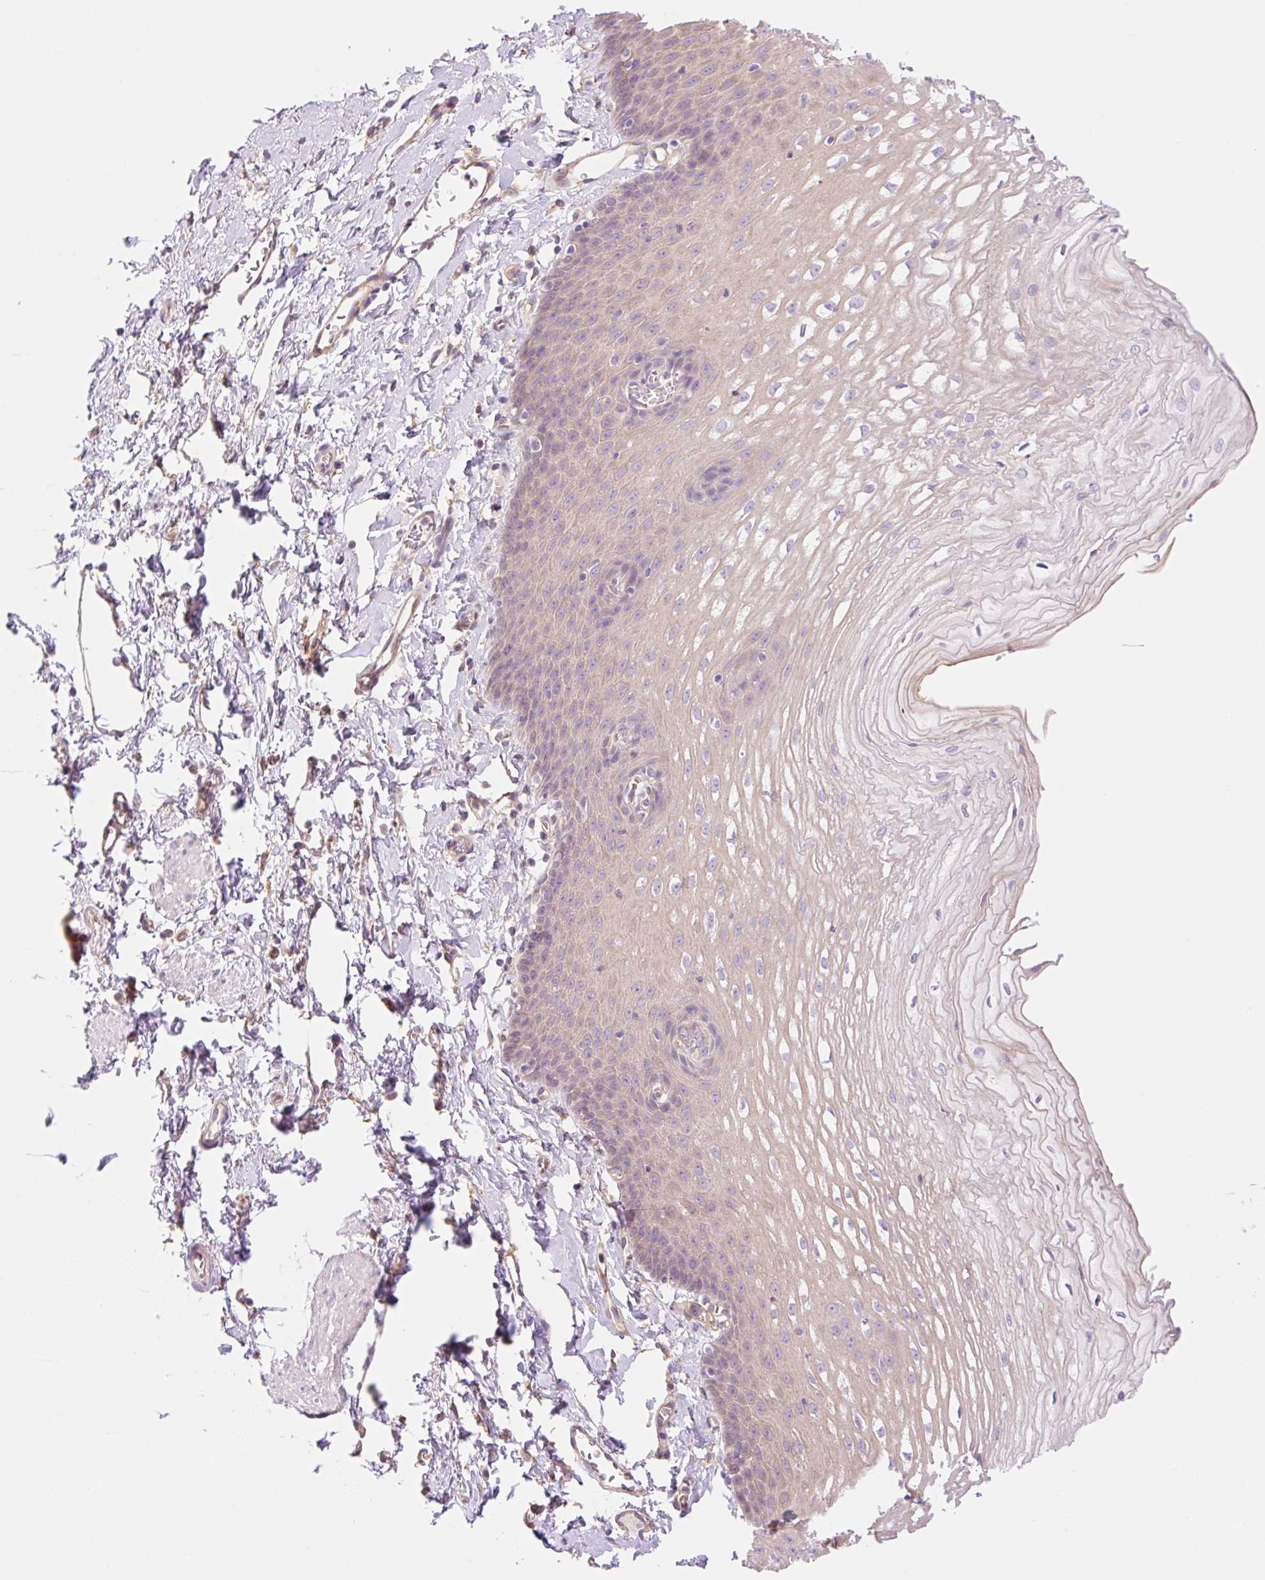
{"staining": {"intensity": "weak", "quantity": "25%-75%", "location": "cytoplasmic/membranous"}, "tissue": "esophagus", "cell_type": "Squamous epithelial cells", "image_type": "normal", "snomed": [{"axis": "morphology", "description": "Normal tissue, NOS"}, {"axis": "topography", "description": "Esophagus"}], "caption": "An image of esophagus stained for a protein exhibits weak cytoplasmic/membranous brown staining in squamous epithelial cells. Using DAB (brown) and hematoxylin (blue) stains, captured at high magnification using brightfield microscopy.", "gene": "NLRP5", "patient": {"sex": "male", "age": 70}}